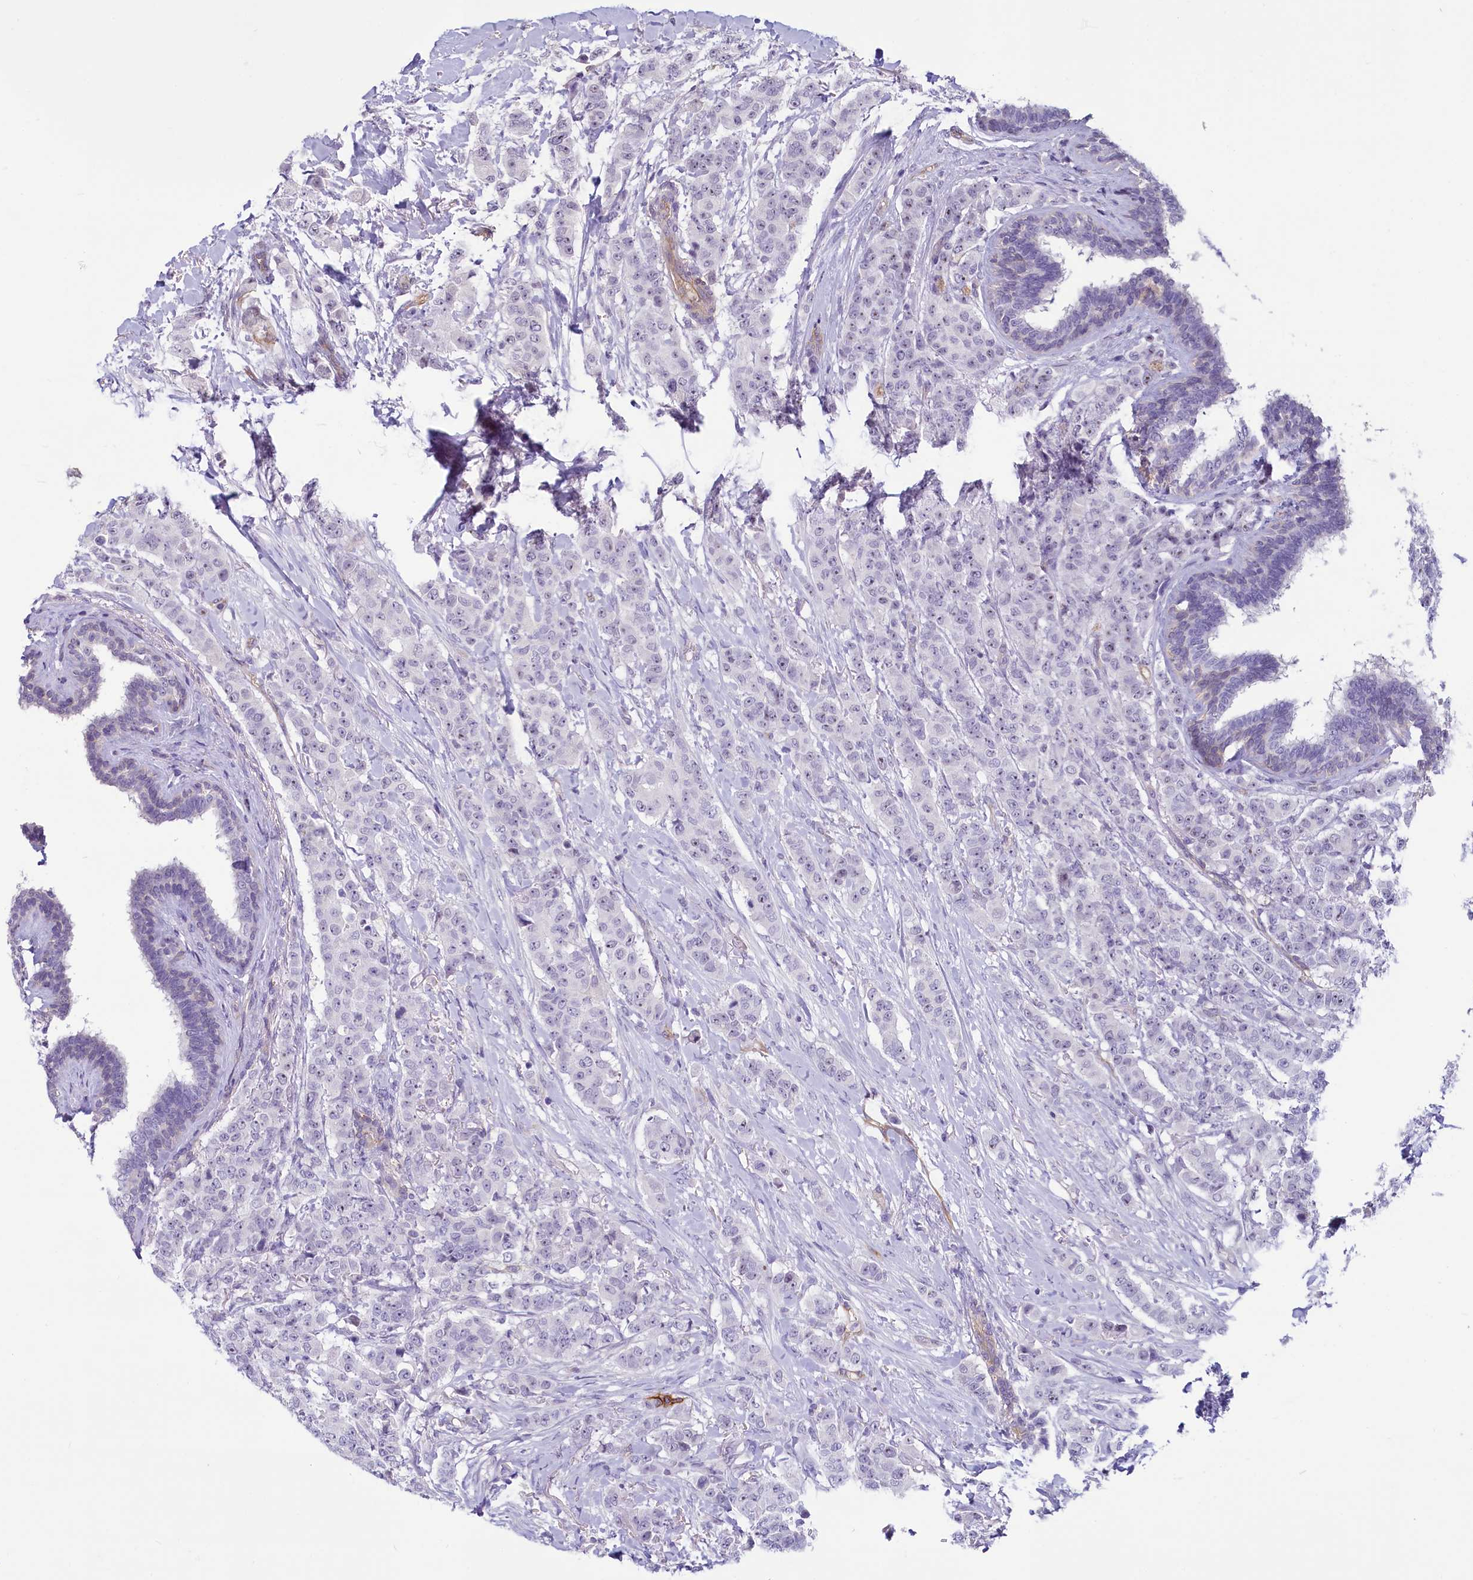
{"staining": {"intensity": "negative", "quantity": "none", "location": "none"}, "tissue": "breast cancer", "cell_type": "Tumor cells", "image_type": "cancer", "snomed": [{"axis": "morphology", "description": "Duct carcinoma"}, {"axis": "topography", "description": "Breast"}], "caption": "Tumor cells show no significant staining in breast cancer (invasive ductal carcinoma).", "gene": "PROCR", "patient": {"sex": "female", "age": 40}}